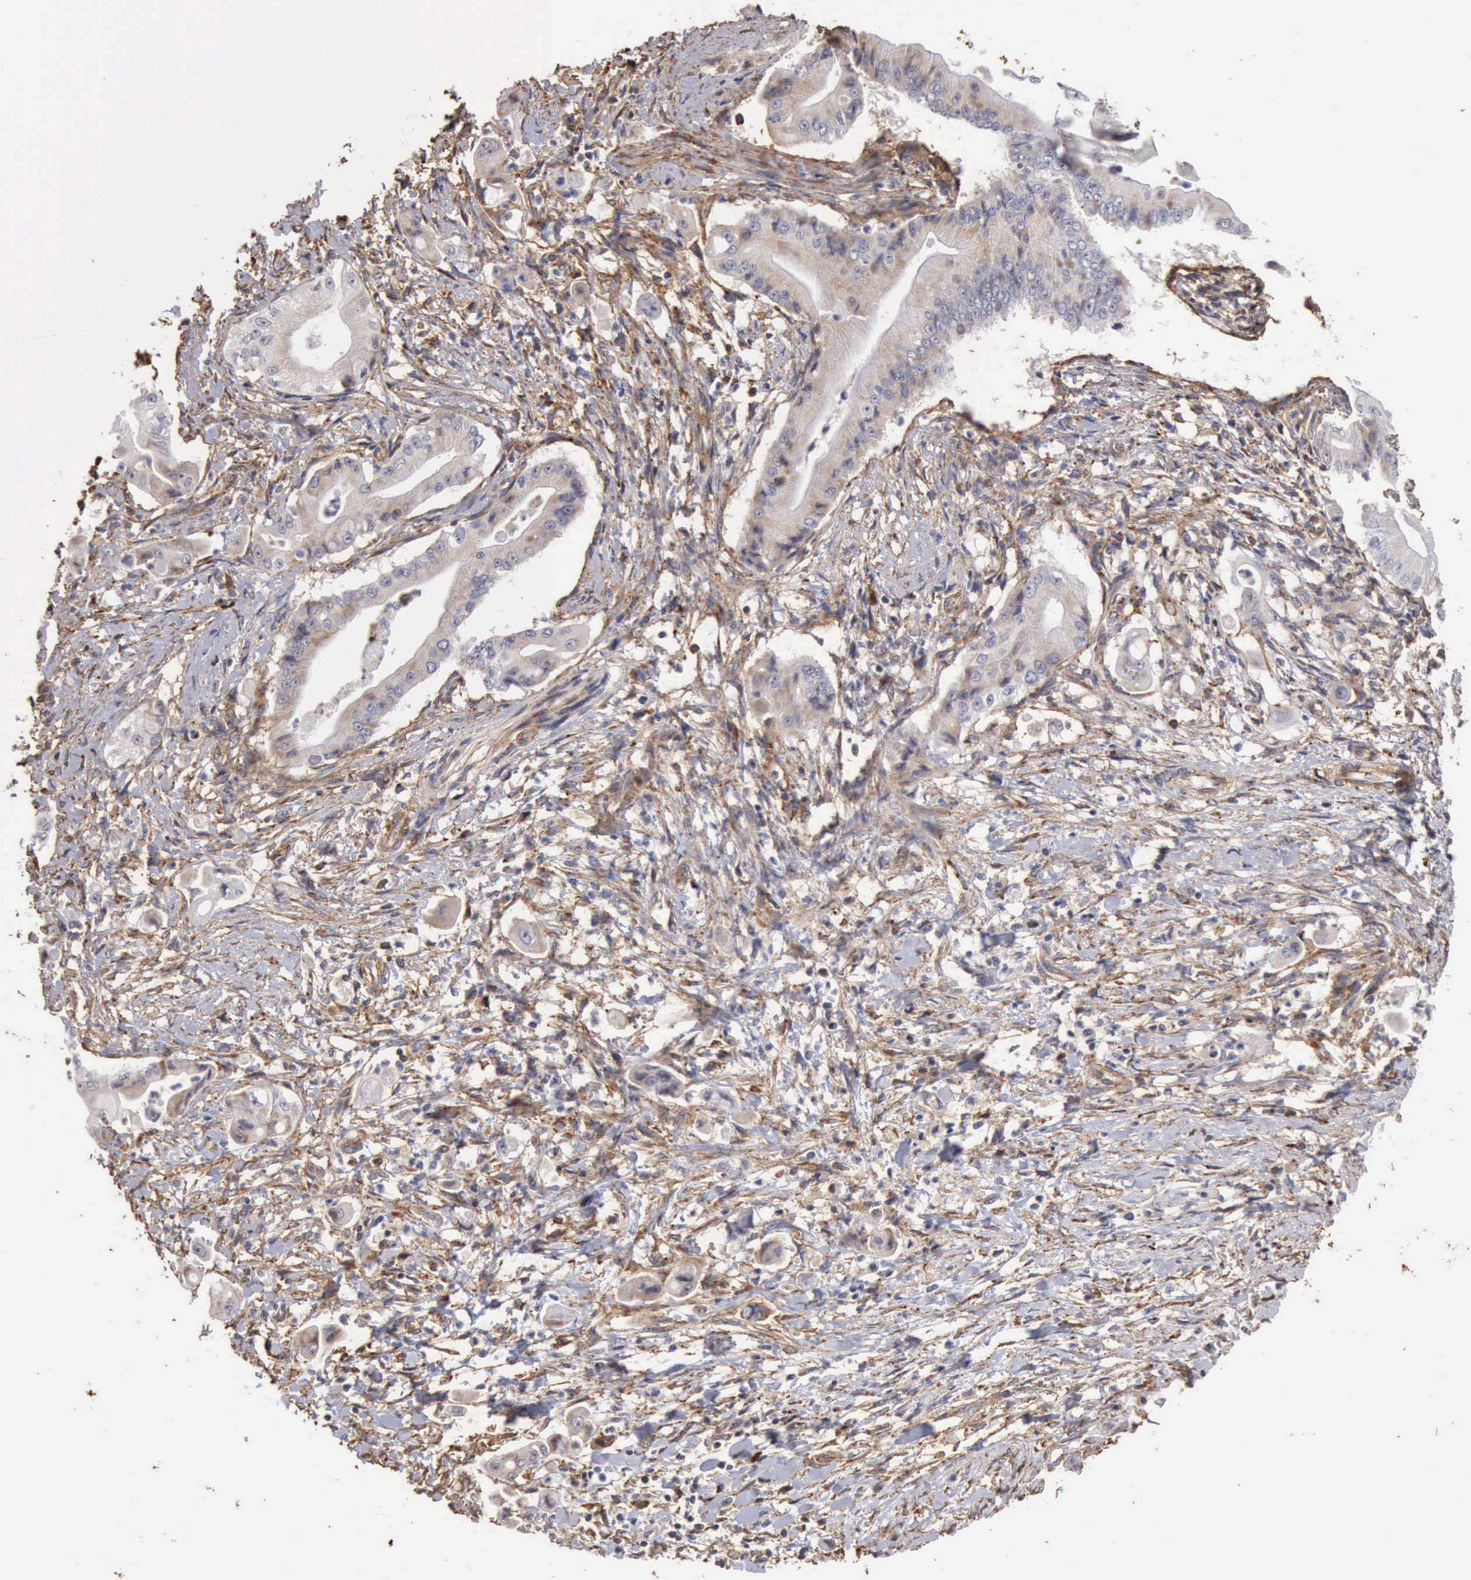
{"staining": {"intensity": "weak", "quantity": "<25%", "location": "cytoplasmic/membranous"}, "tissue": "pancreatic cancer", "cell_type": "Tumor cells", "image_type": "cancer", "snomed": [{"axis": "morphology", "description": "Adenocarcinoma, NOS"}, {"axis": "topography", "description": "Pancreas"}], "caption": "IHC photomicrograph of neoplastic tissue: human pancreatic cancer stained with DAB (3,3'-diaminobenzidine) displays no significant protein staining in tumor cells.", "gene": "GPR101", "patient": {"sex": "male", "age": 62}}